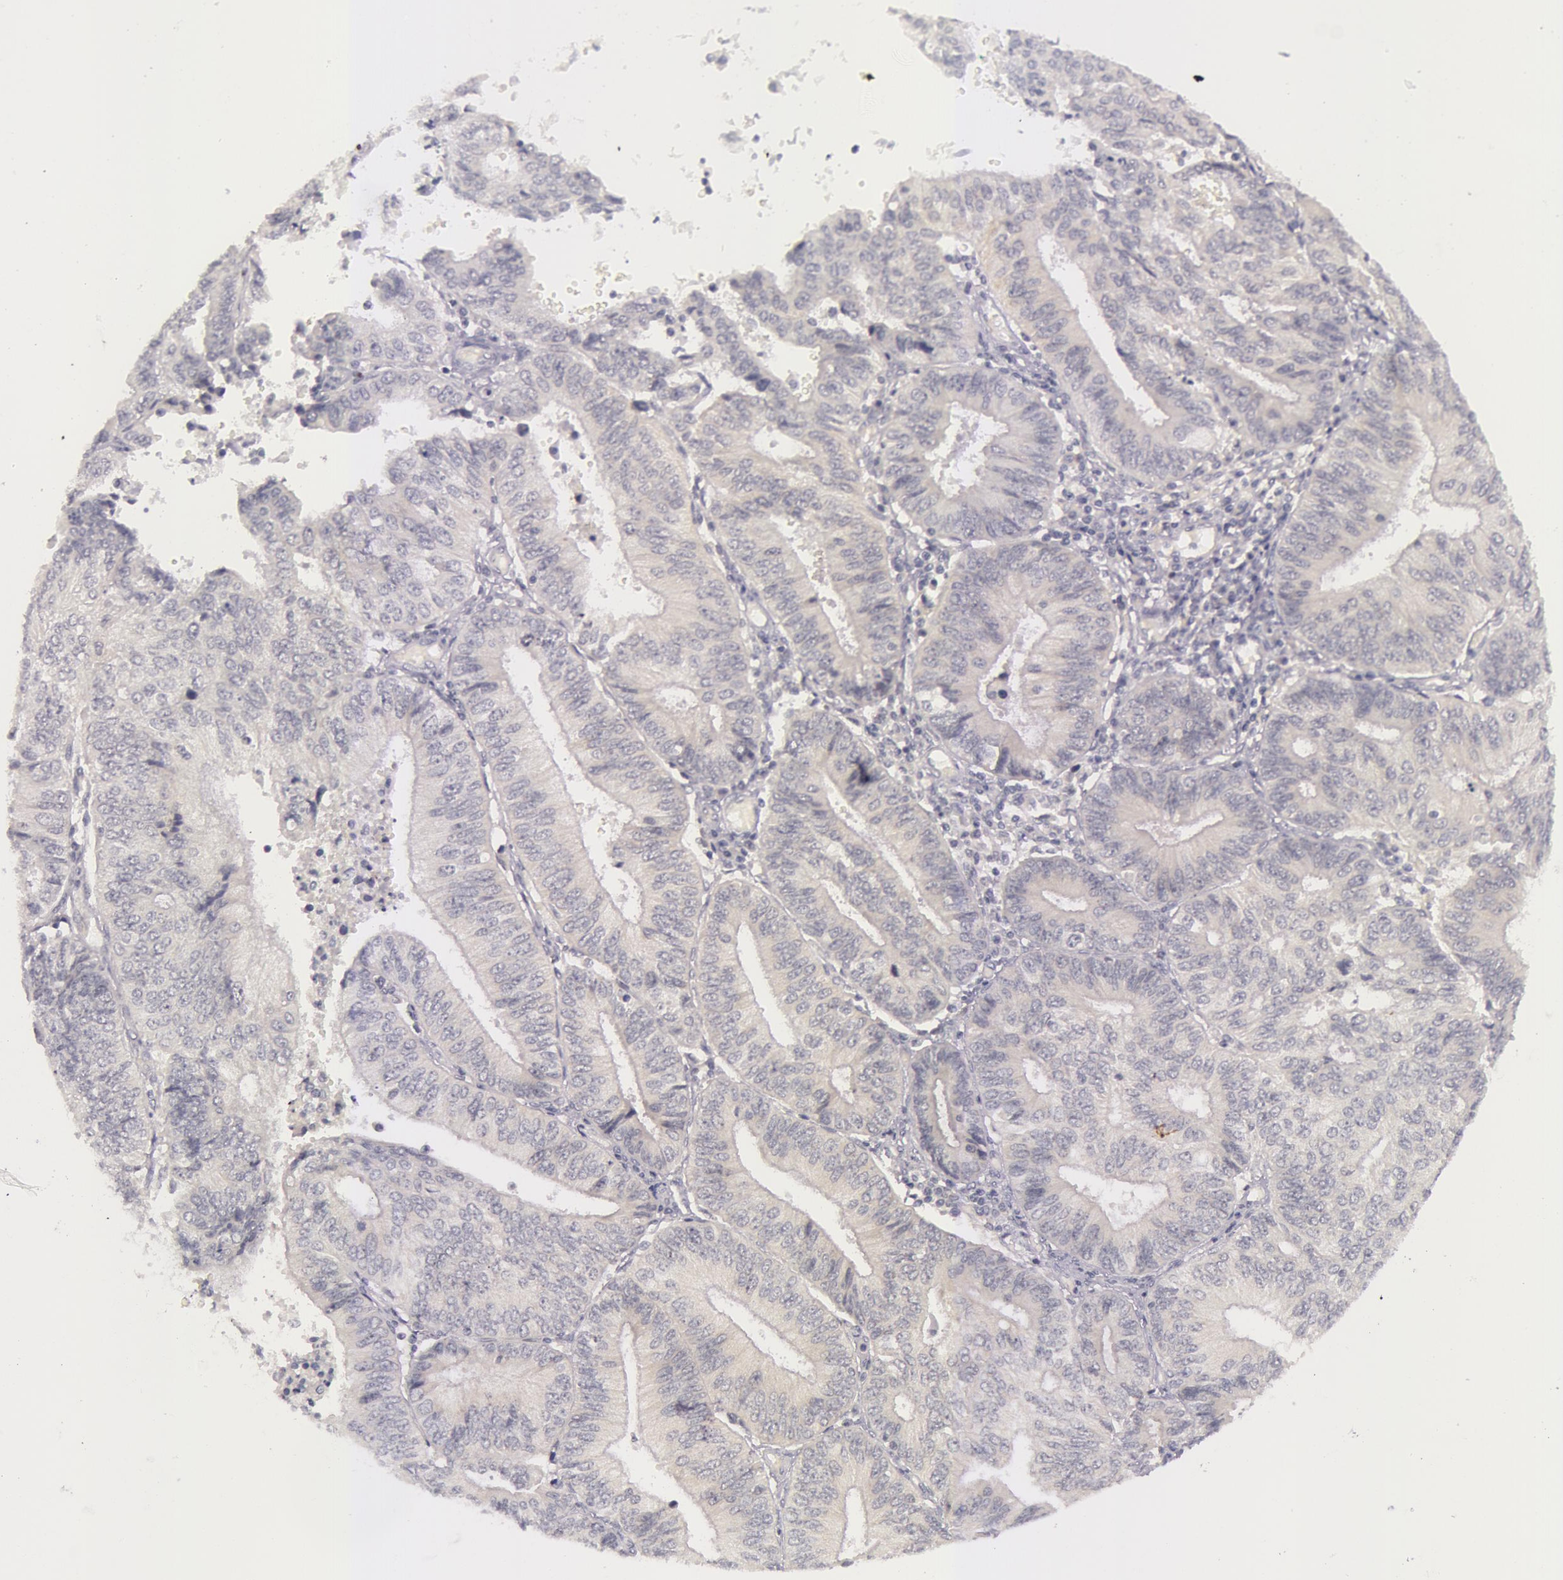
{"staining": {"intensity": "negative", "quantity": "none", "location": "none"}, "tissue": "endometrial cancer", "cell_type": "Tumor cells", "image_type": "cancer", "snomed": [{"axis": "morphology", "description": "Adenocarcinoma, NOS"}, {"axis": "topography", "description": "Endometrium"}], "caption": "Immunohistochemistry micrograph of human endometrial adenocarcinoma stained for a protein (brown), which demonstrates no staining in tumor cells.", "gene": "RBMY1F", "patient": {"sex": "female", "age": 55}}